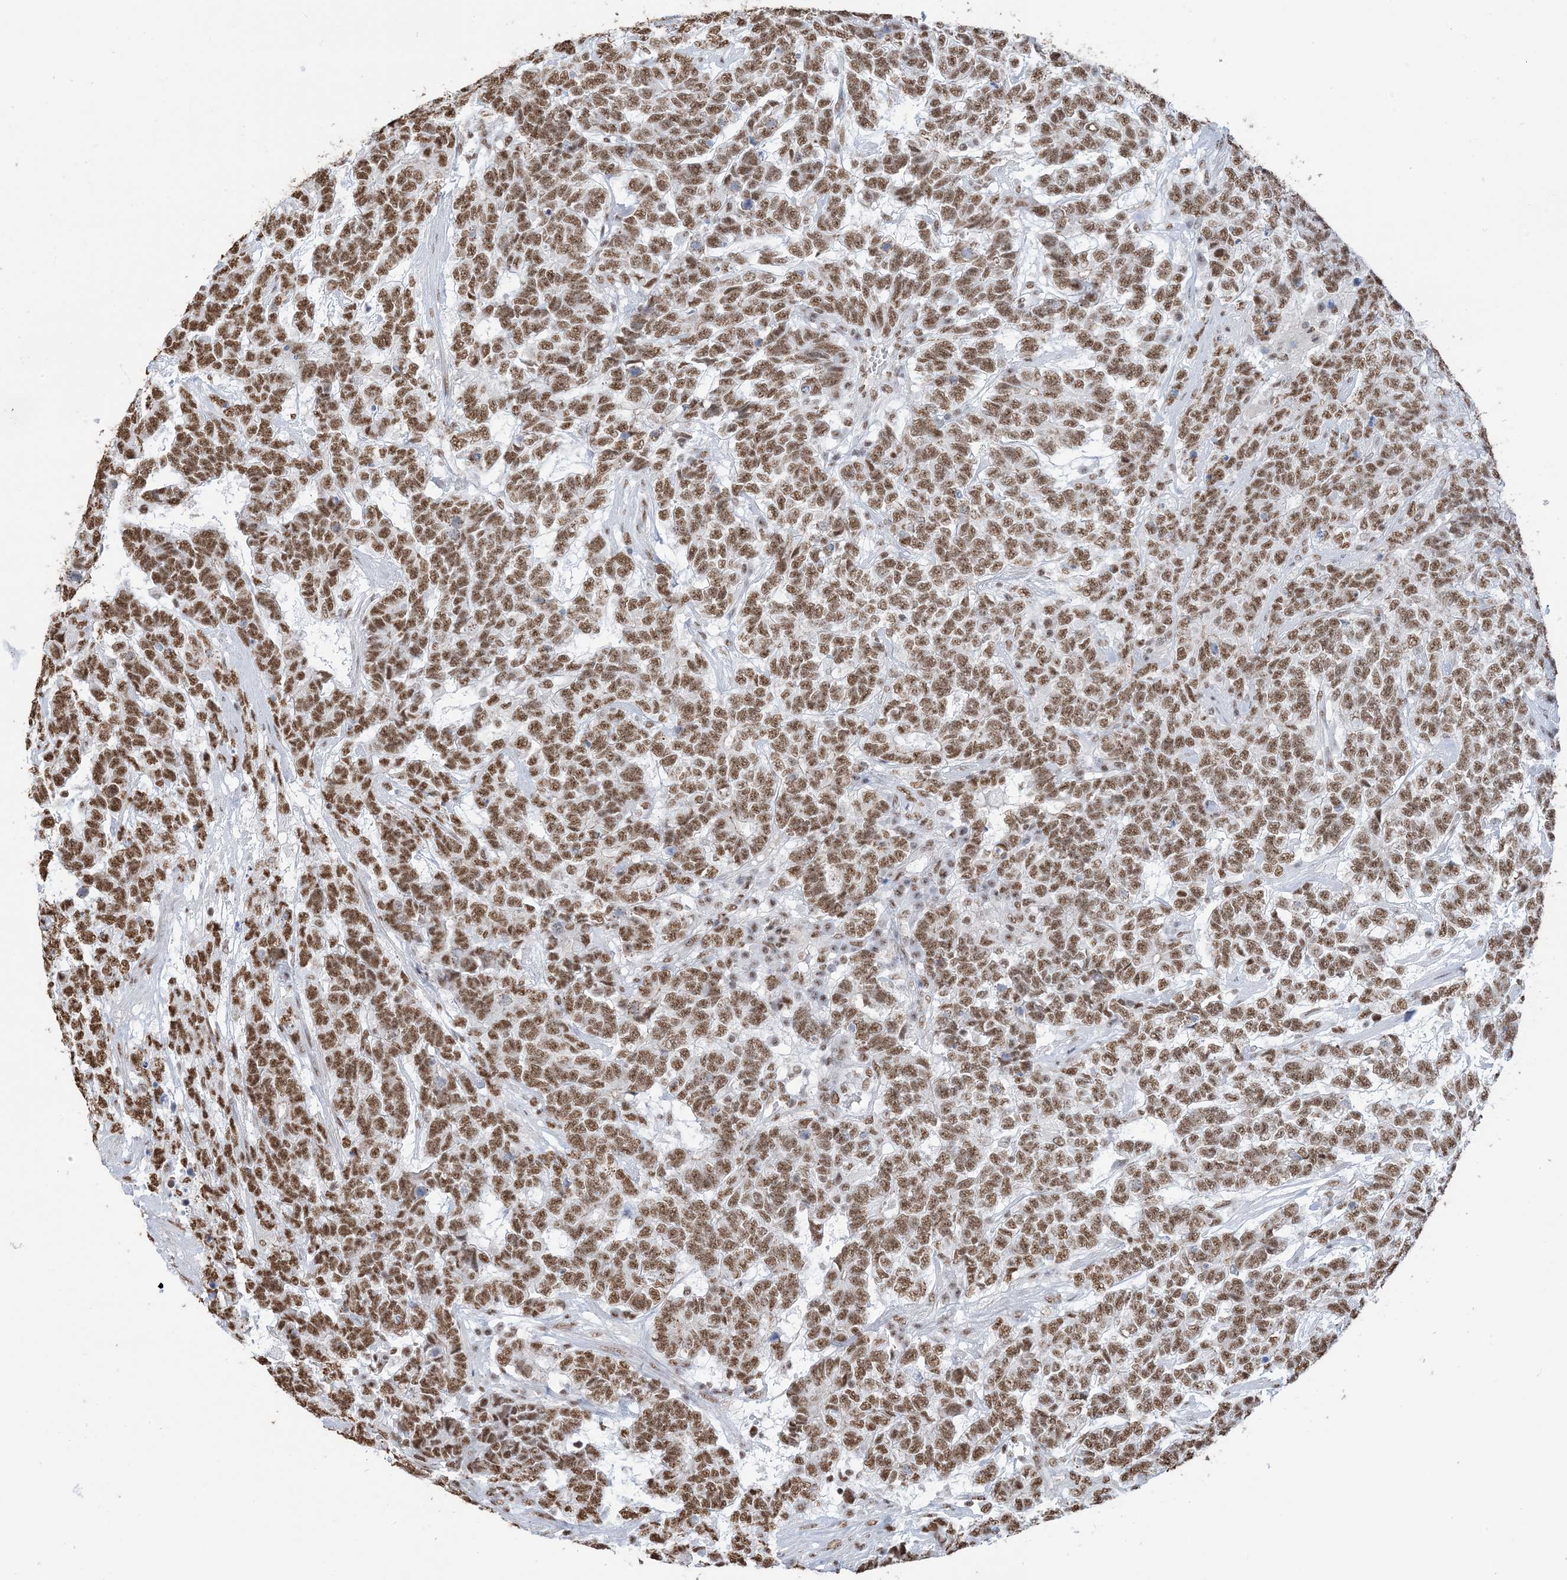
{"staining": {"intensity": "strong", "quantity": ">75%", "location": "nuclear"}, "tissue": "testis cancer", "cell_type": "Tumor cells", "image_type": "cancer", "snomed": [{"axis": "morphology", "description": "Carcinoma, Embryonal, NOS"}, {"axis": "topography", "description": "Testis"}], "caption": "Immunohistochemistry (IHC) (DAB (3,3'-diaminobenzidine)) staining of testis cancer (embryonal carcinoma) demonstrates strong nuclear protein positivity in approximately >75% of tumor cells.", "gene": "ZNF792", "patient": {"sex": "male", "age": 26}}